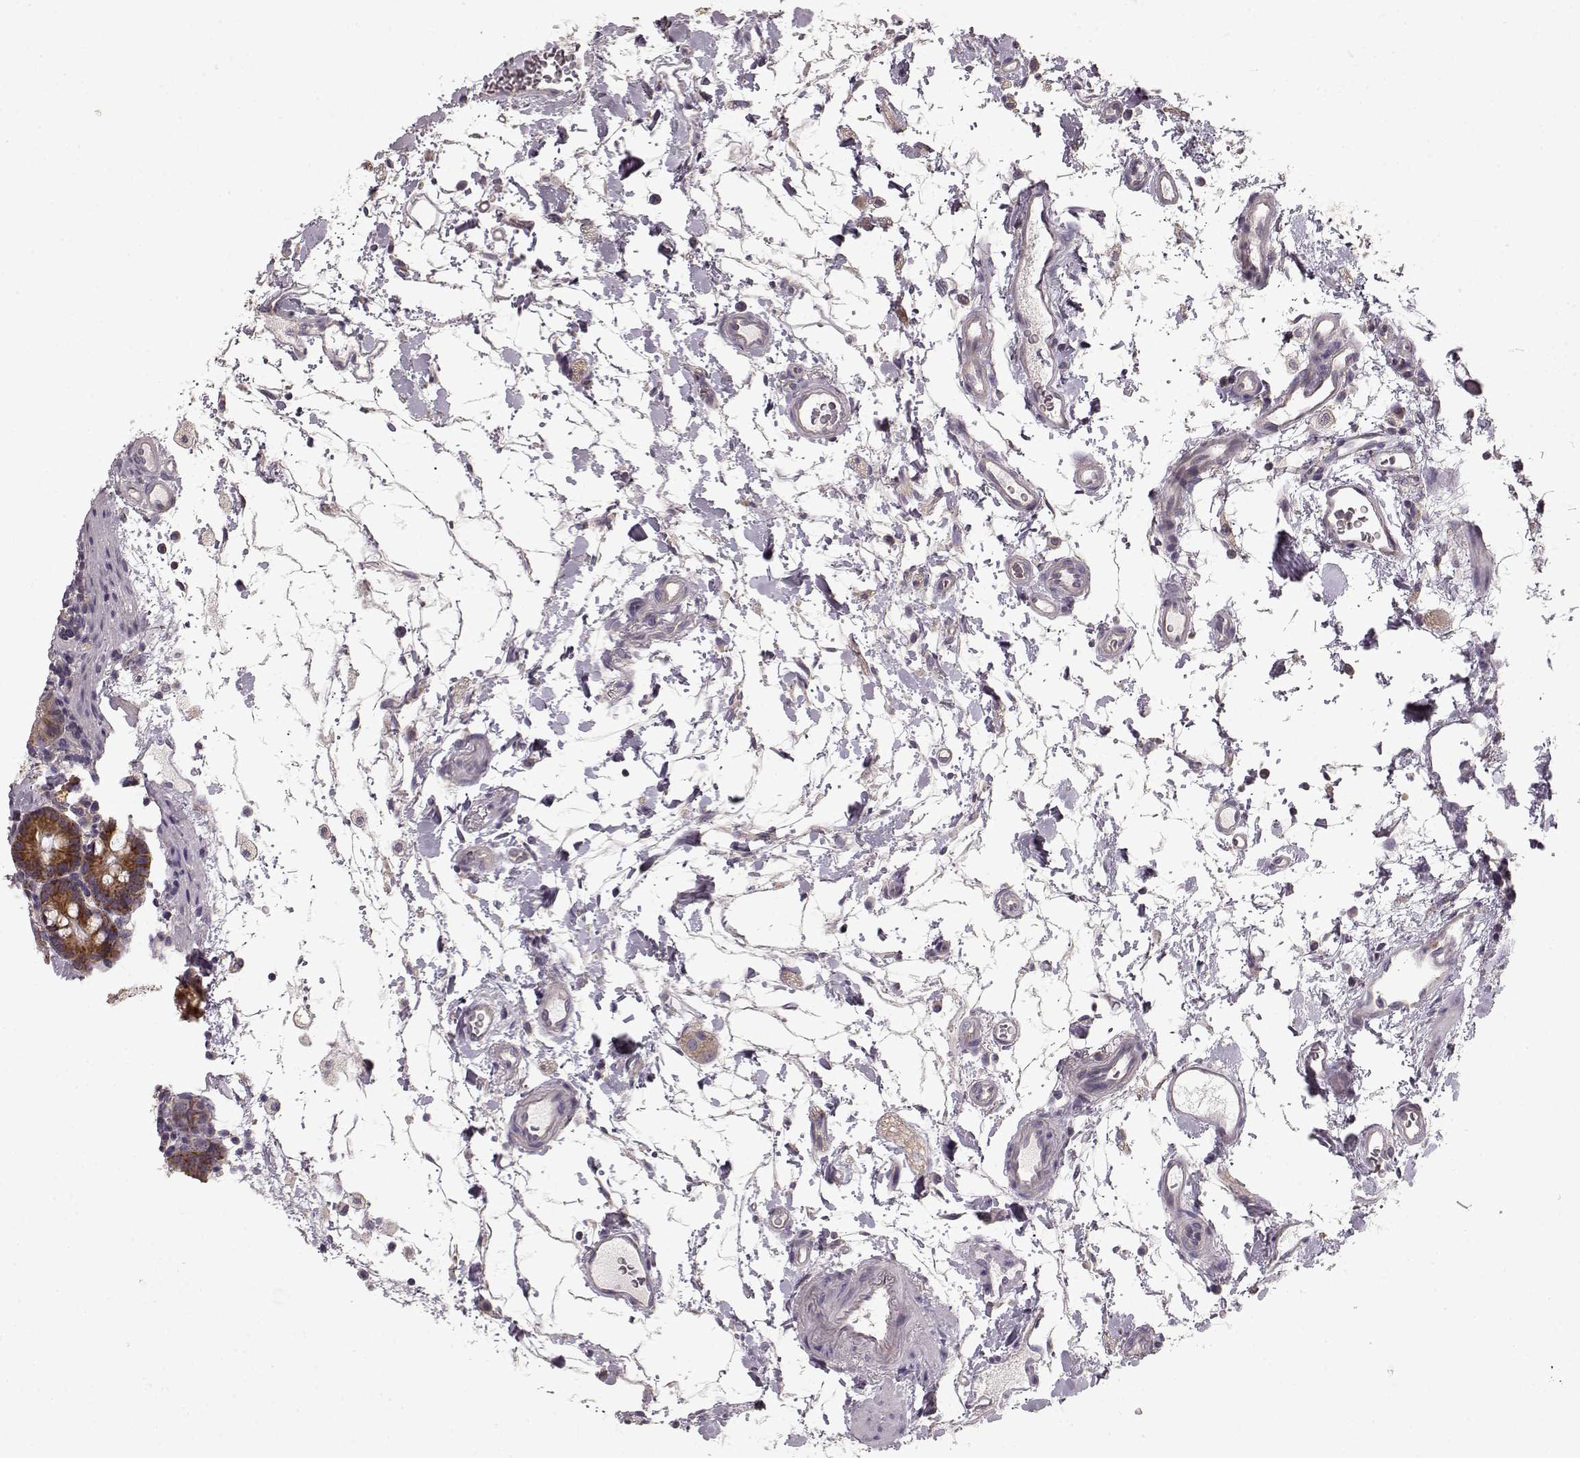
{"staining": {"intensity": "strong", "quantity": ">75%", "location": "cytoplasmic/membranous"}, "tissue": "small intestine", "cell_type": "Glandular cells", "image_type": "normal", "snomed": [{"axis": "morphology", "description": "Normal tissue, NOS"}, {"axis": "topography", "description": "Small intestine"}], "caption": "DAB (3,3'-diaminobenzidine) immunohistochemical staining of benign human small intestine displays strong cytoplasmic/membranous protein expression in approximately >75% of glandular cells. (Stains: DAB in brown, nuclei in blue, Microscopy: brightfield microscopy at high magnification).", "gene": "ERBB3", "patient": {"sex": "female", "age": 44}}